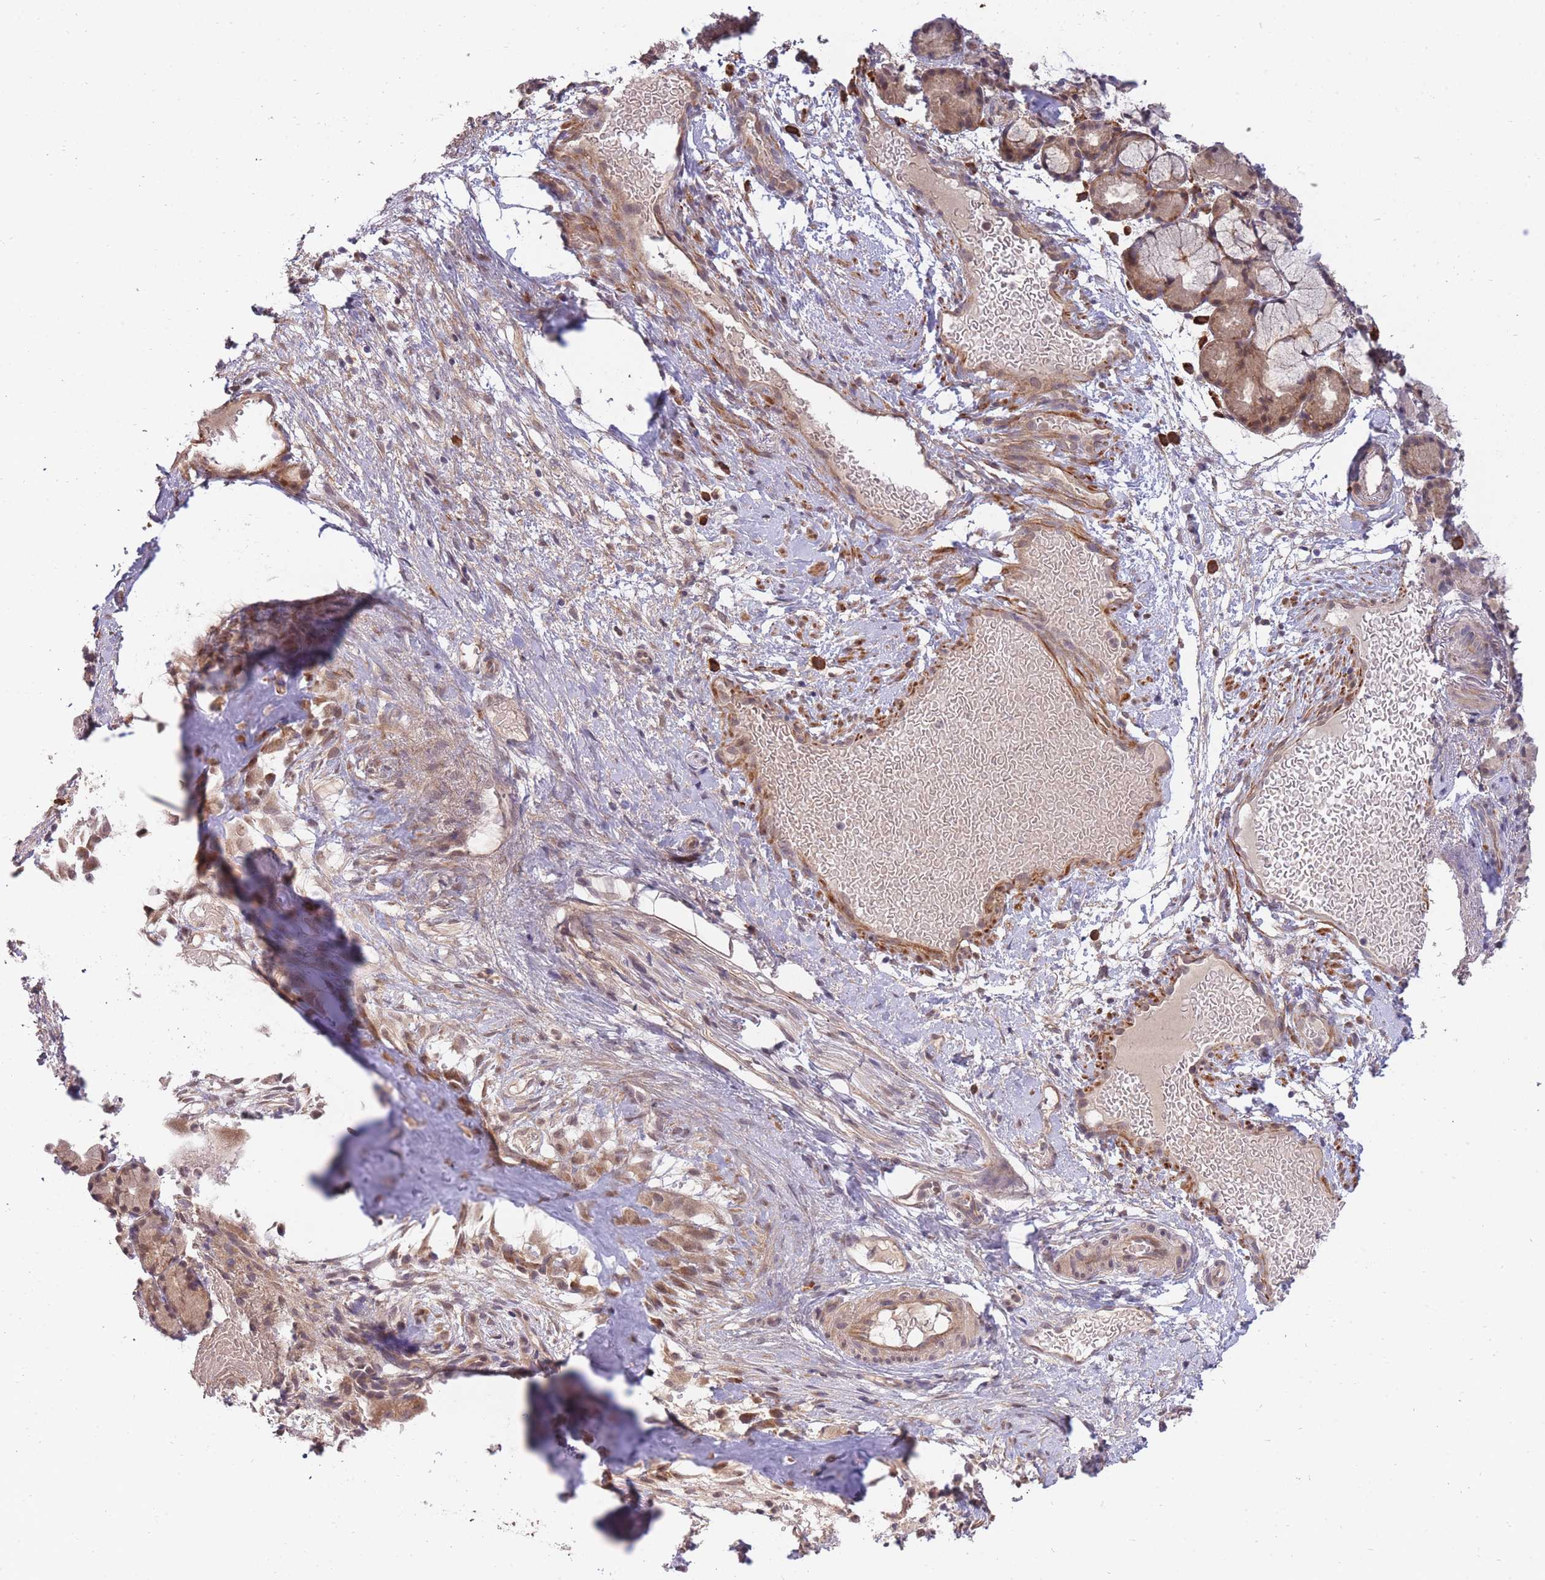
{"staining": {"intensity": "moderate", "quantity": ">75%", "location": "cytoplasmic/membranous,nuclear"}, "tissue": "nasopharynx", "cell_type": "Respiratory epithelial cells", "image_type": "normal", "snomed": [{"axis": "morphology", "description": "Normal tissue, NOS"}, {"axis": "topography", "description": "Nasopharynx"}], "caption": "Moderate cytoplasmic/membranous,nuclear staining for a protein is seen in approximately >75% of respiratory epithelial cells of normal nasopharynx using immunohistochemistry.", "gene": "SMC6", "patient": {"sex": "female", "age": 81}}